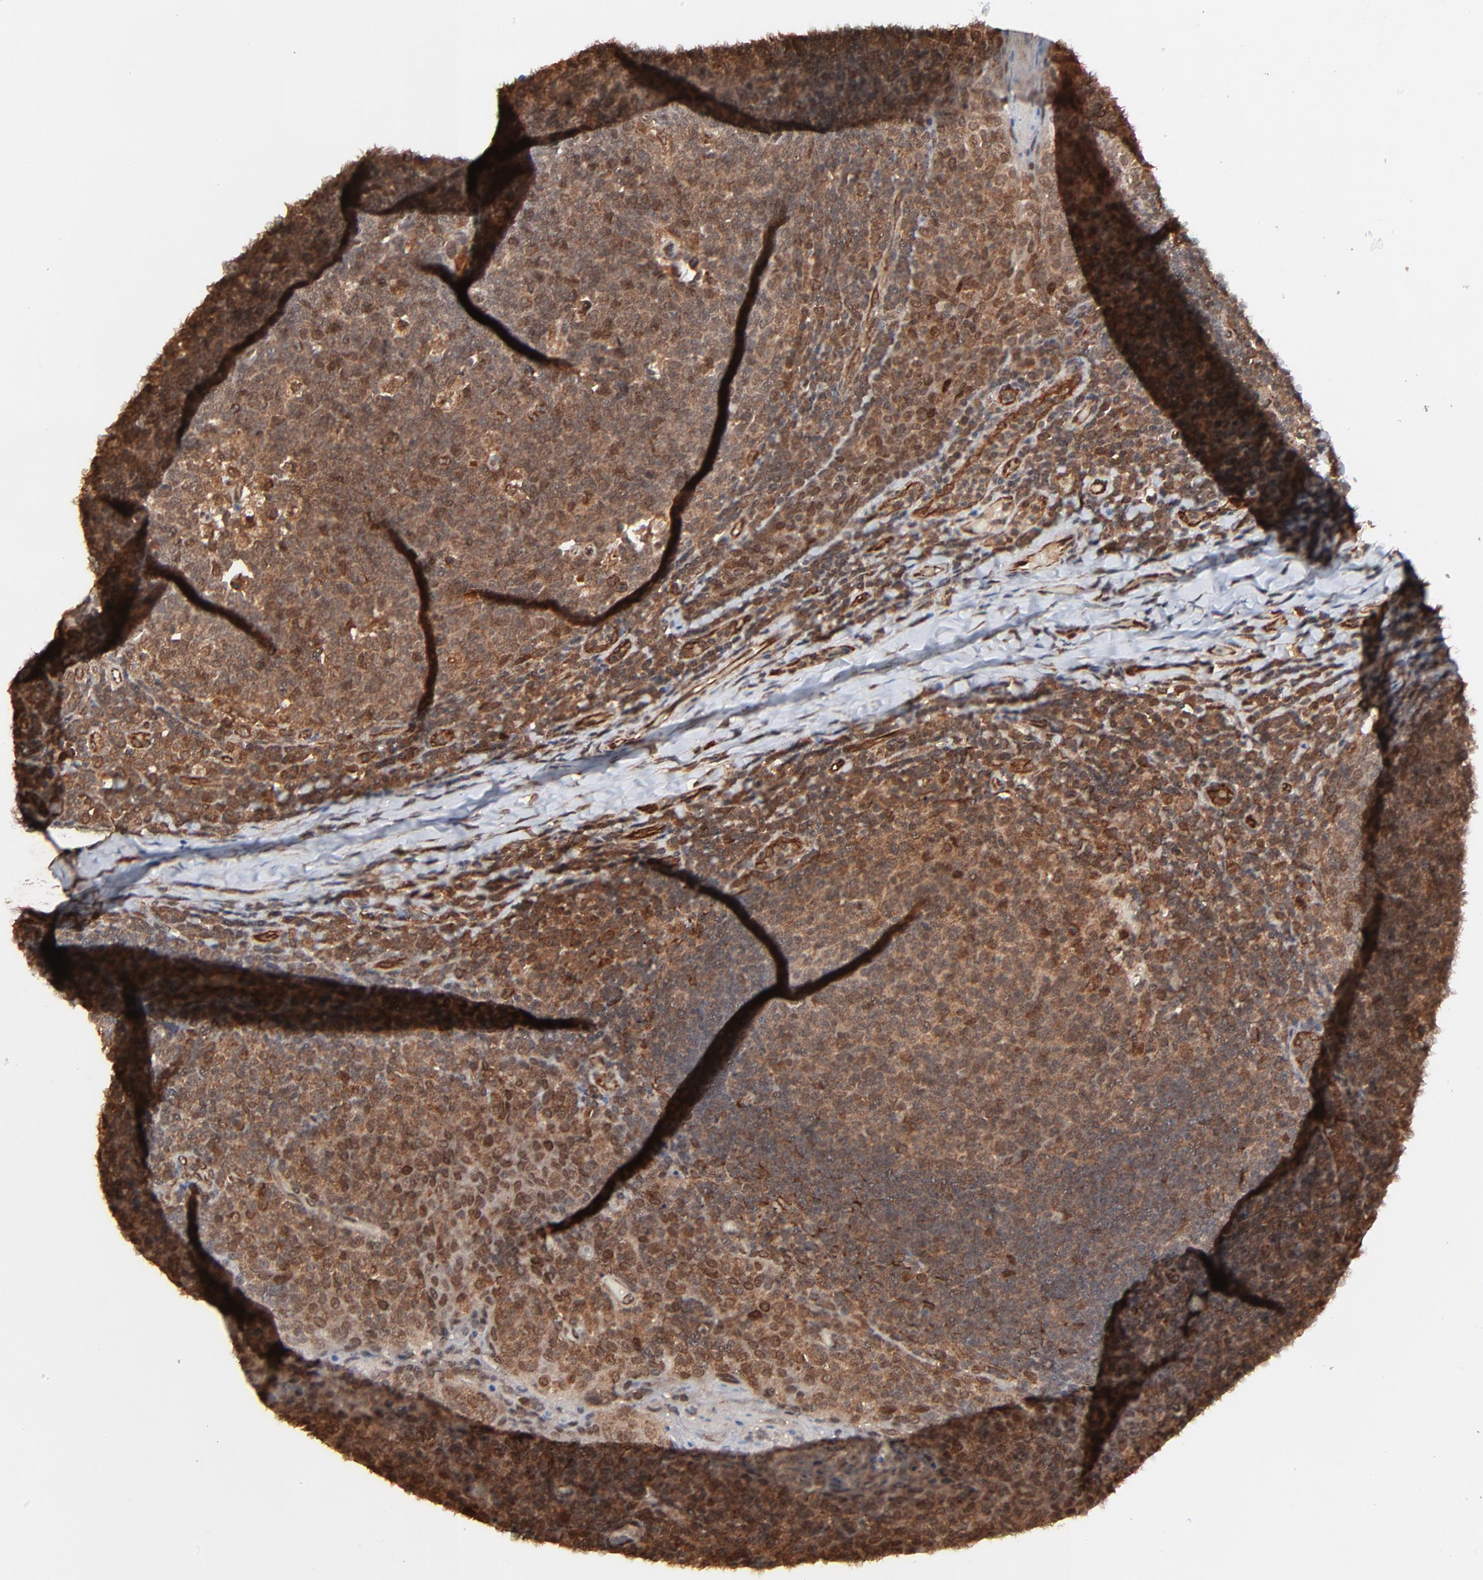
{"staining": {"intensity": "moderate", "quantity": "25%-75%", "location": "nuclear"}, "tissue": "tonsil", "cell_type": "Germinal center cells", "image_type": "normal", "snomed": [{"axis": "morphology", "description": "Normal tissue, NOS"}, {"axis": "topography", "description": "Tonsil"}], "caption": "Tonsil stained with immunohistochemistry (IHC) shows moderate nuclear expression in about 25%-75% of germinal center cells. The protein of interest is shown in brown color, while the nuclei are stained blue.", "gene": "FAM227A", "patient": {"sex": "male", "age": 17}}